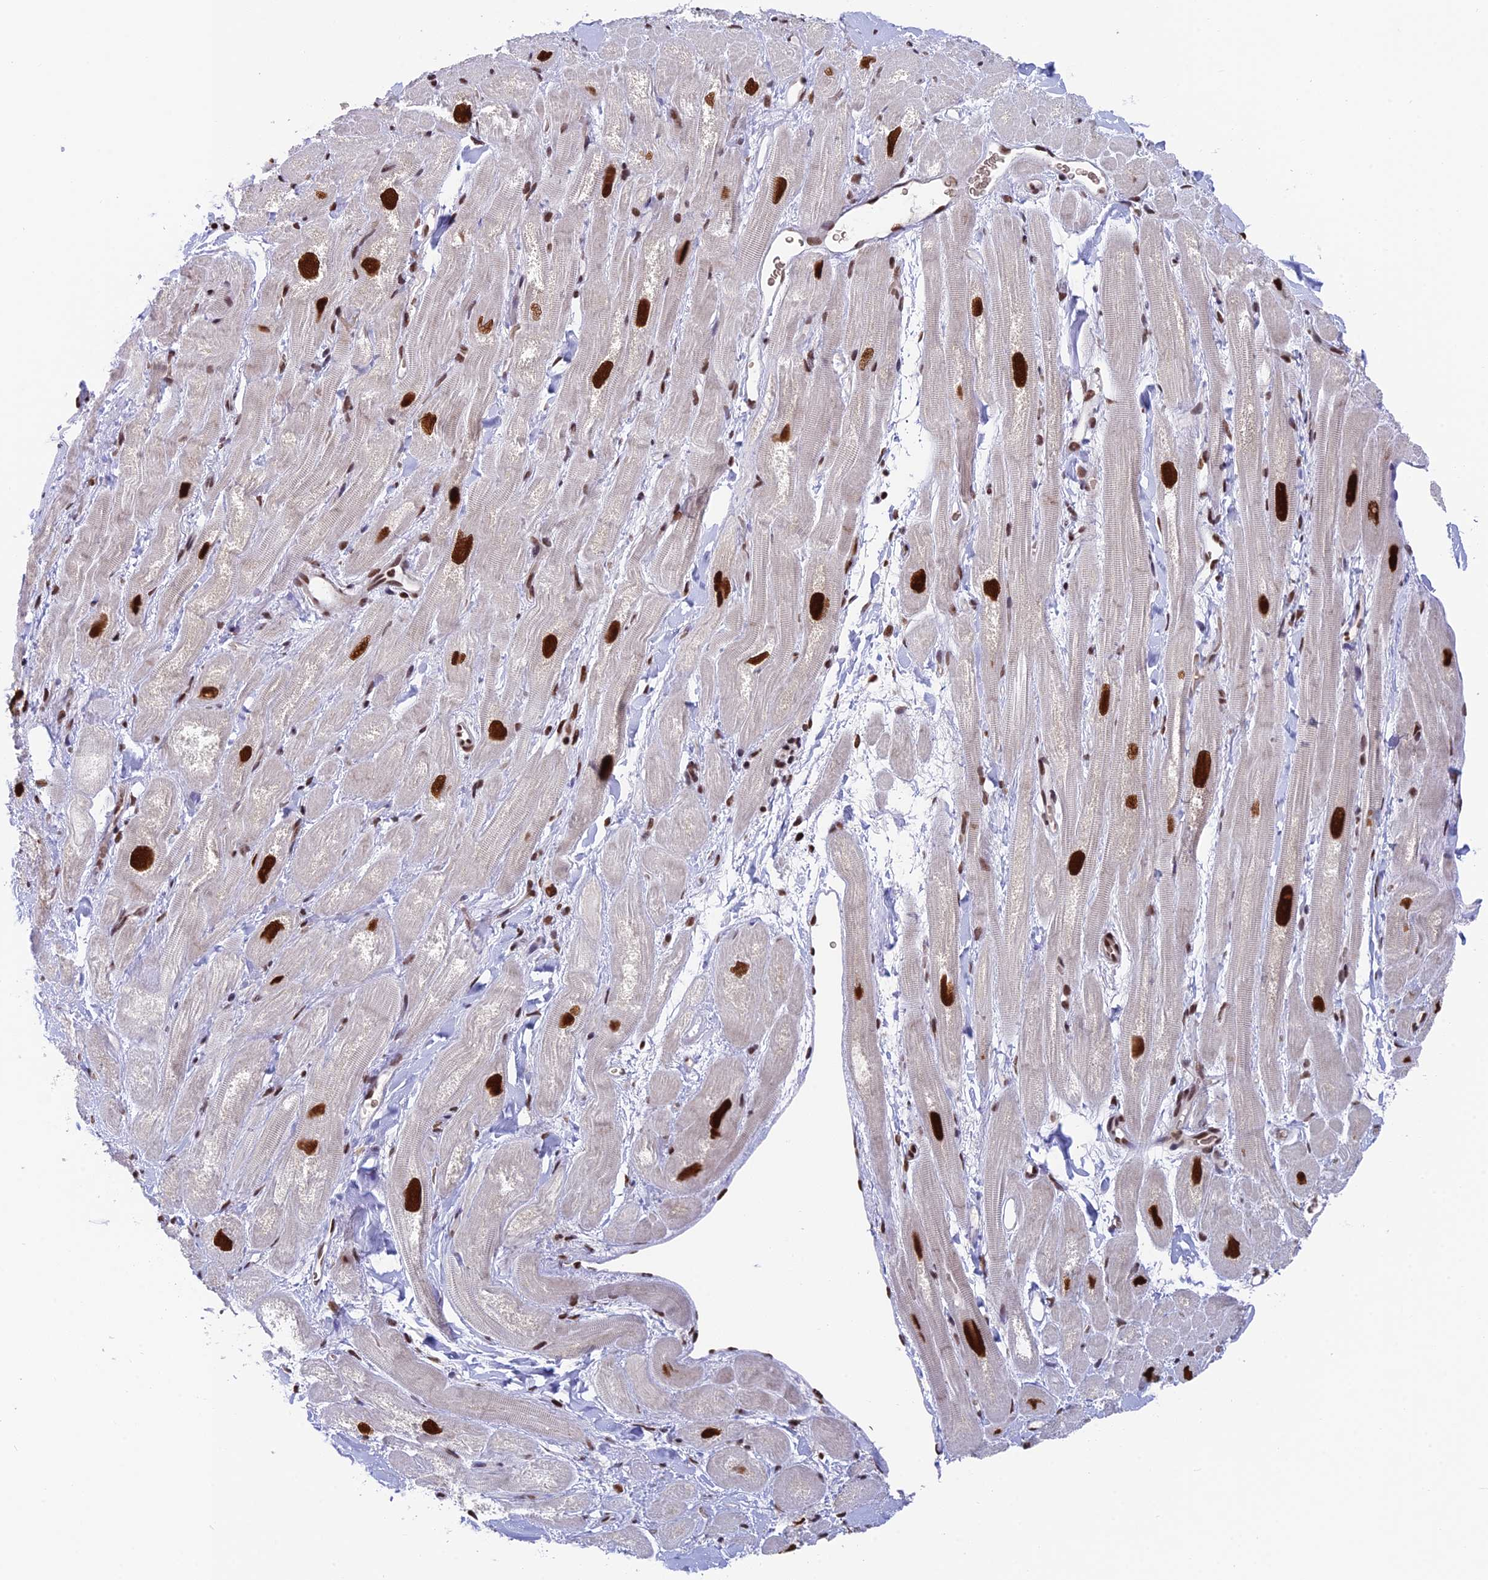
{"staining": {"intensity": "strong", "quantity": "25%-75%", "location": "nuclear"}, "tissue": "heart muscle", "cell_type": "Cardiomyocytes", "image_type": "normal", "snomed": [{"axis": "morphology", "description": "Normal tissue, NOS"}, {"axis": "topography", "description": "Heart"}], "caption": "Immunohistochemistry histopathology image of normal heart muscle stained for a protein (brown), which displays high levels of strong nuclear positivity in approximately 25%-75% of cardiomyocytes.", "gene": "EEF1AKMT3", "patient": {"sex": "male", "age": 49}}